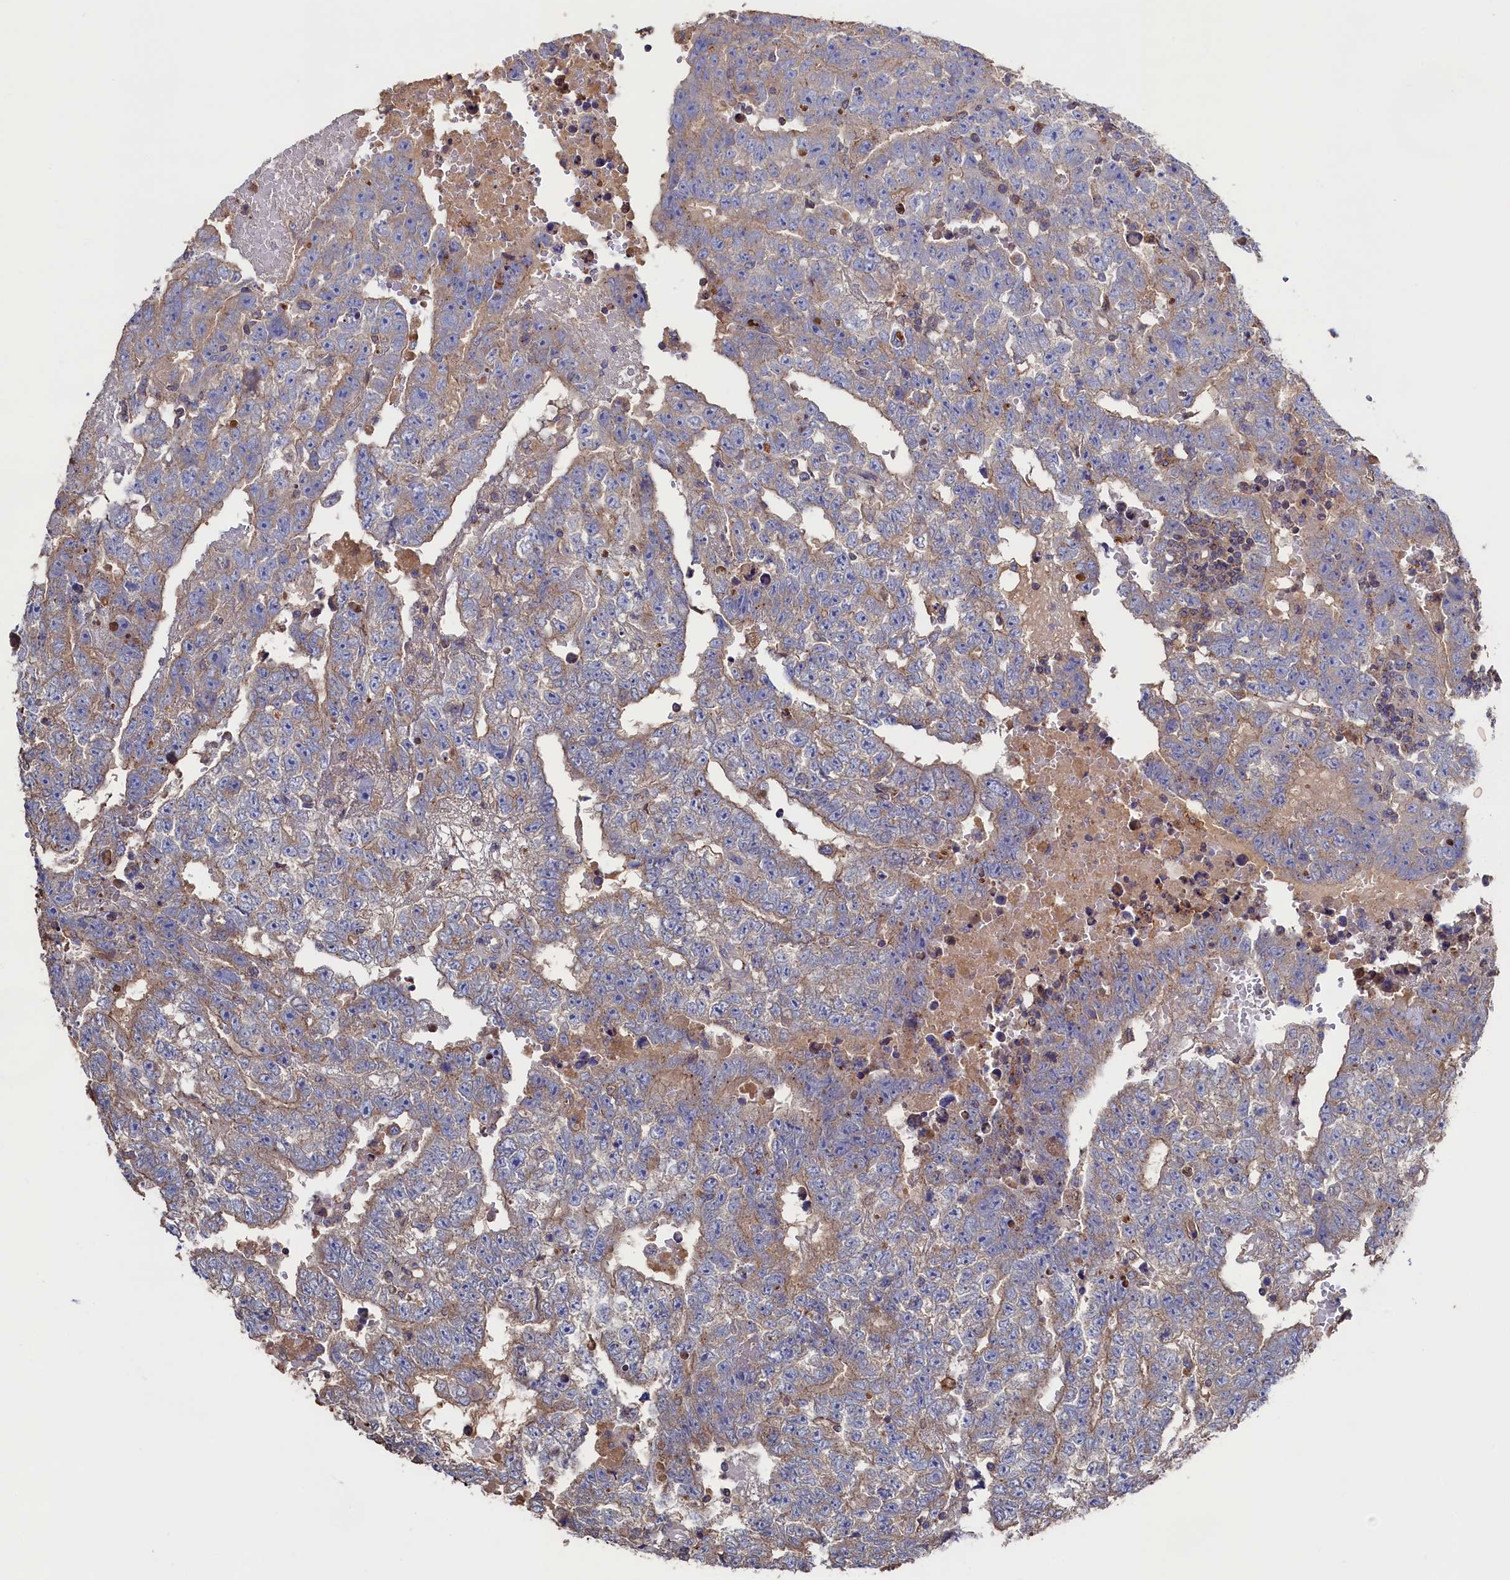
{"staining": {"intensity": "weak", "quantity": ">75%", "location": "cytoplasmic/membranous"}, "tissue": "testis cancer", "cell_type": "Tumor cells", "image_type": "cancer", "snomed": [{"axis": "morphology", "description": "Carcinoma, Embryonal, NOS"}, {"axis": "topography", "description": "Testis"}], "caption": "Testis cancer (embryonal carcinoma) stained with DAB (3,3'-diaminobenzidine) immunohistochemistry (IHC) exhibits low levels of weak cytoplasmic/membranous staining in approximately >75% of tumor cells.", "gene": "TK2", "patient": {"sex": "male", "age": 25}}